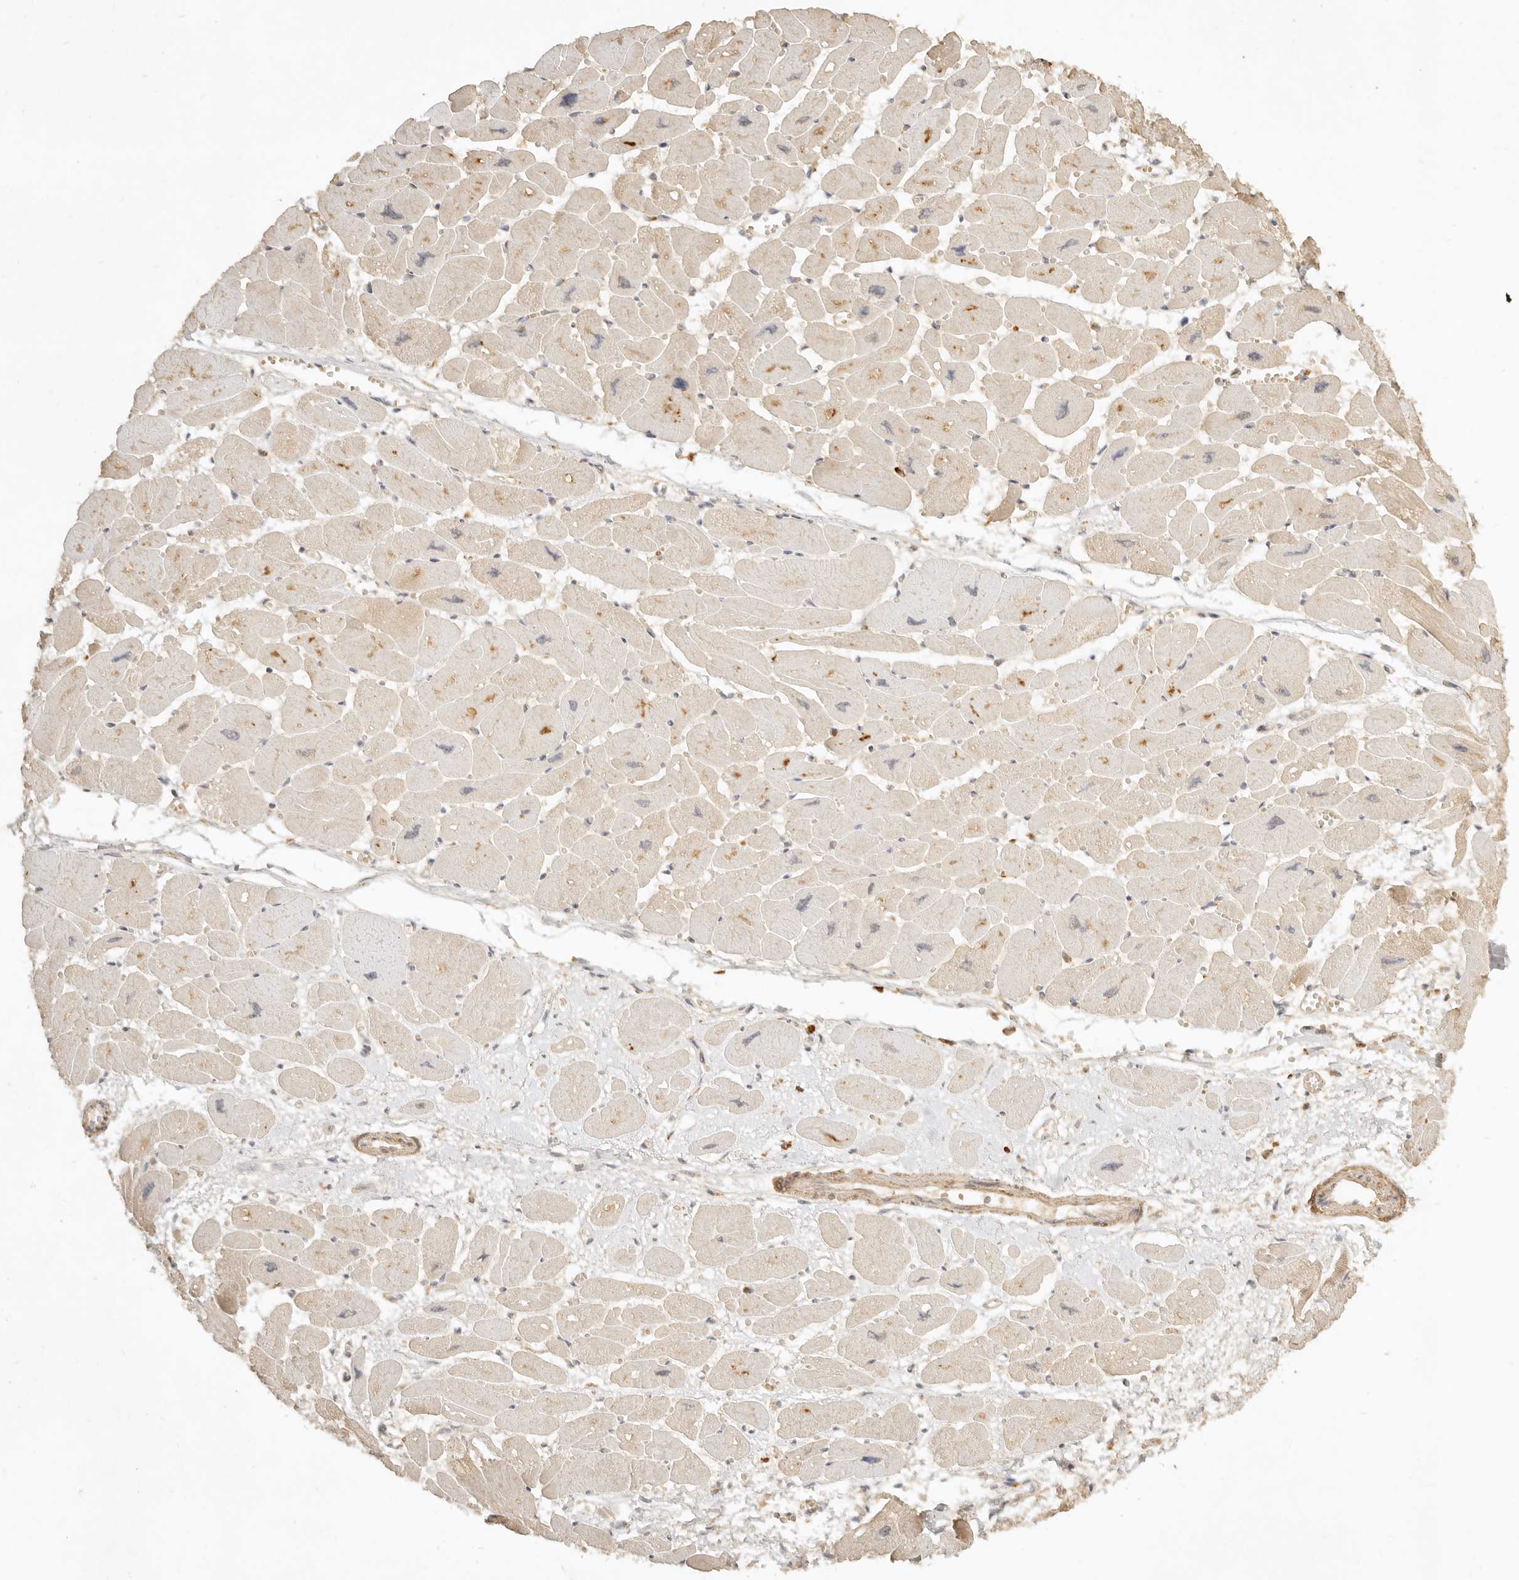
{"staining": {"intensity": "weak", "quantity": ">75%", "location": "cytoplasmic/membranous"}, "tissue": "heart muscle", "cell_type": "Cardiomyocytes", "image_type": "normal", "snomed": [{"axis": "morphology", "description": "Normal tissue, NOS"}, {"axis": "topography", "description": "Heart"}], "caption": "The photomicrograph displays immunohistochemical staining of benign heart muscle. There is weak cytoplasmic/membranous staining is appreciated in about >75% of cardiomyocytes.", "gene": "KIF2B", "patient": {"sex": "female", "age": 54}}